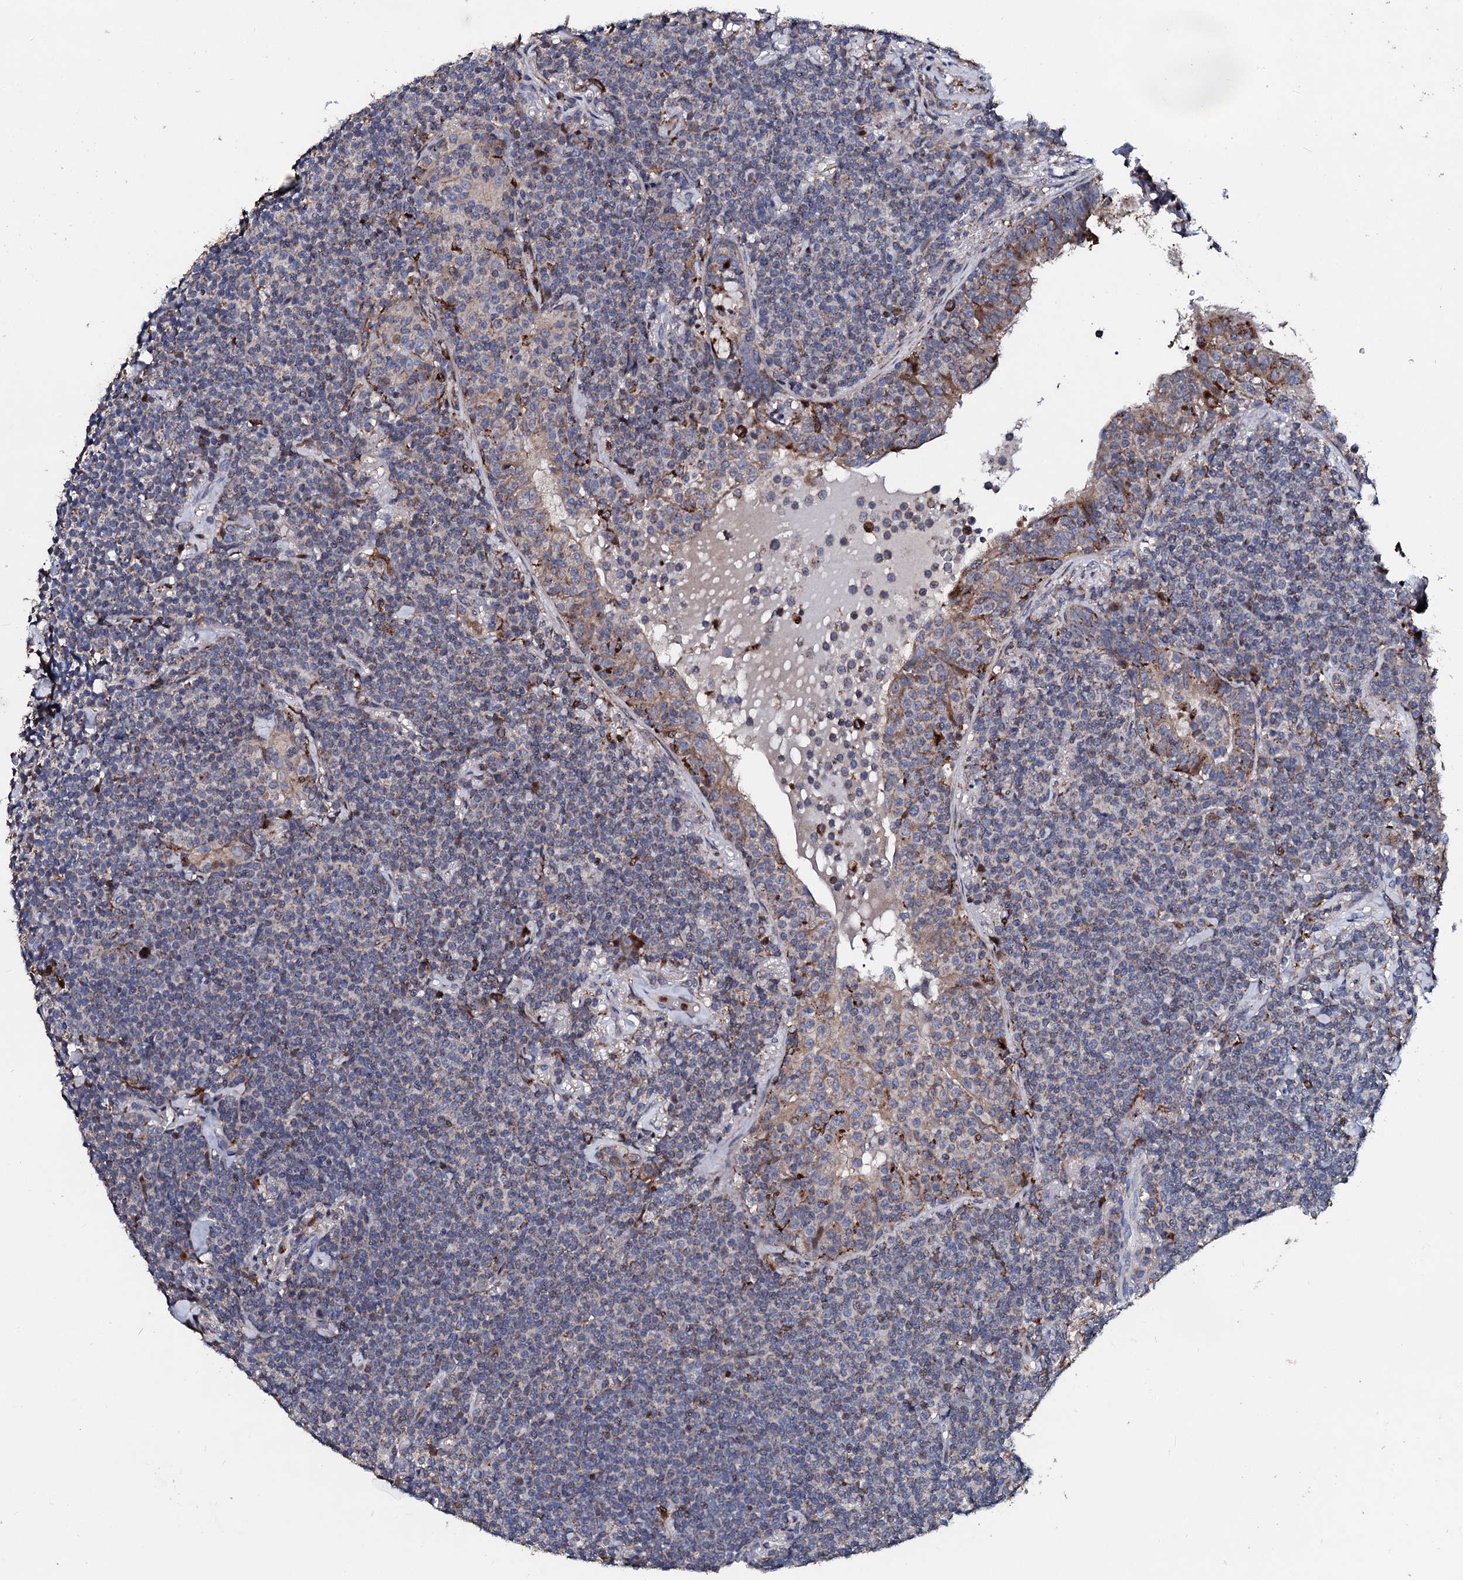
{"staining": {"intensity": "weak", "quantity": "25%-75%", "location": "cytoplasmic/membranous"}, "tissue": "lymphoma", "cell_type": "Tumor cells", "image_type": "cancer", "snomed": [{"axis": "morphology", "description": "Malignant lymphoma, non-Hodgkin's type, Low grade"}, {"axis": "topography", "description": "Lung"}], "caption": "The immunohistochemical stain labels weak cytoplasmic/membranous expression in tumor cells of lymphoma tissue.", "gene": "TCIRG1", "patient": {"sex": "female", "age": 71}}